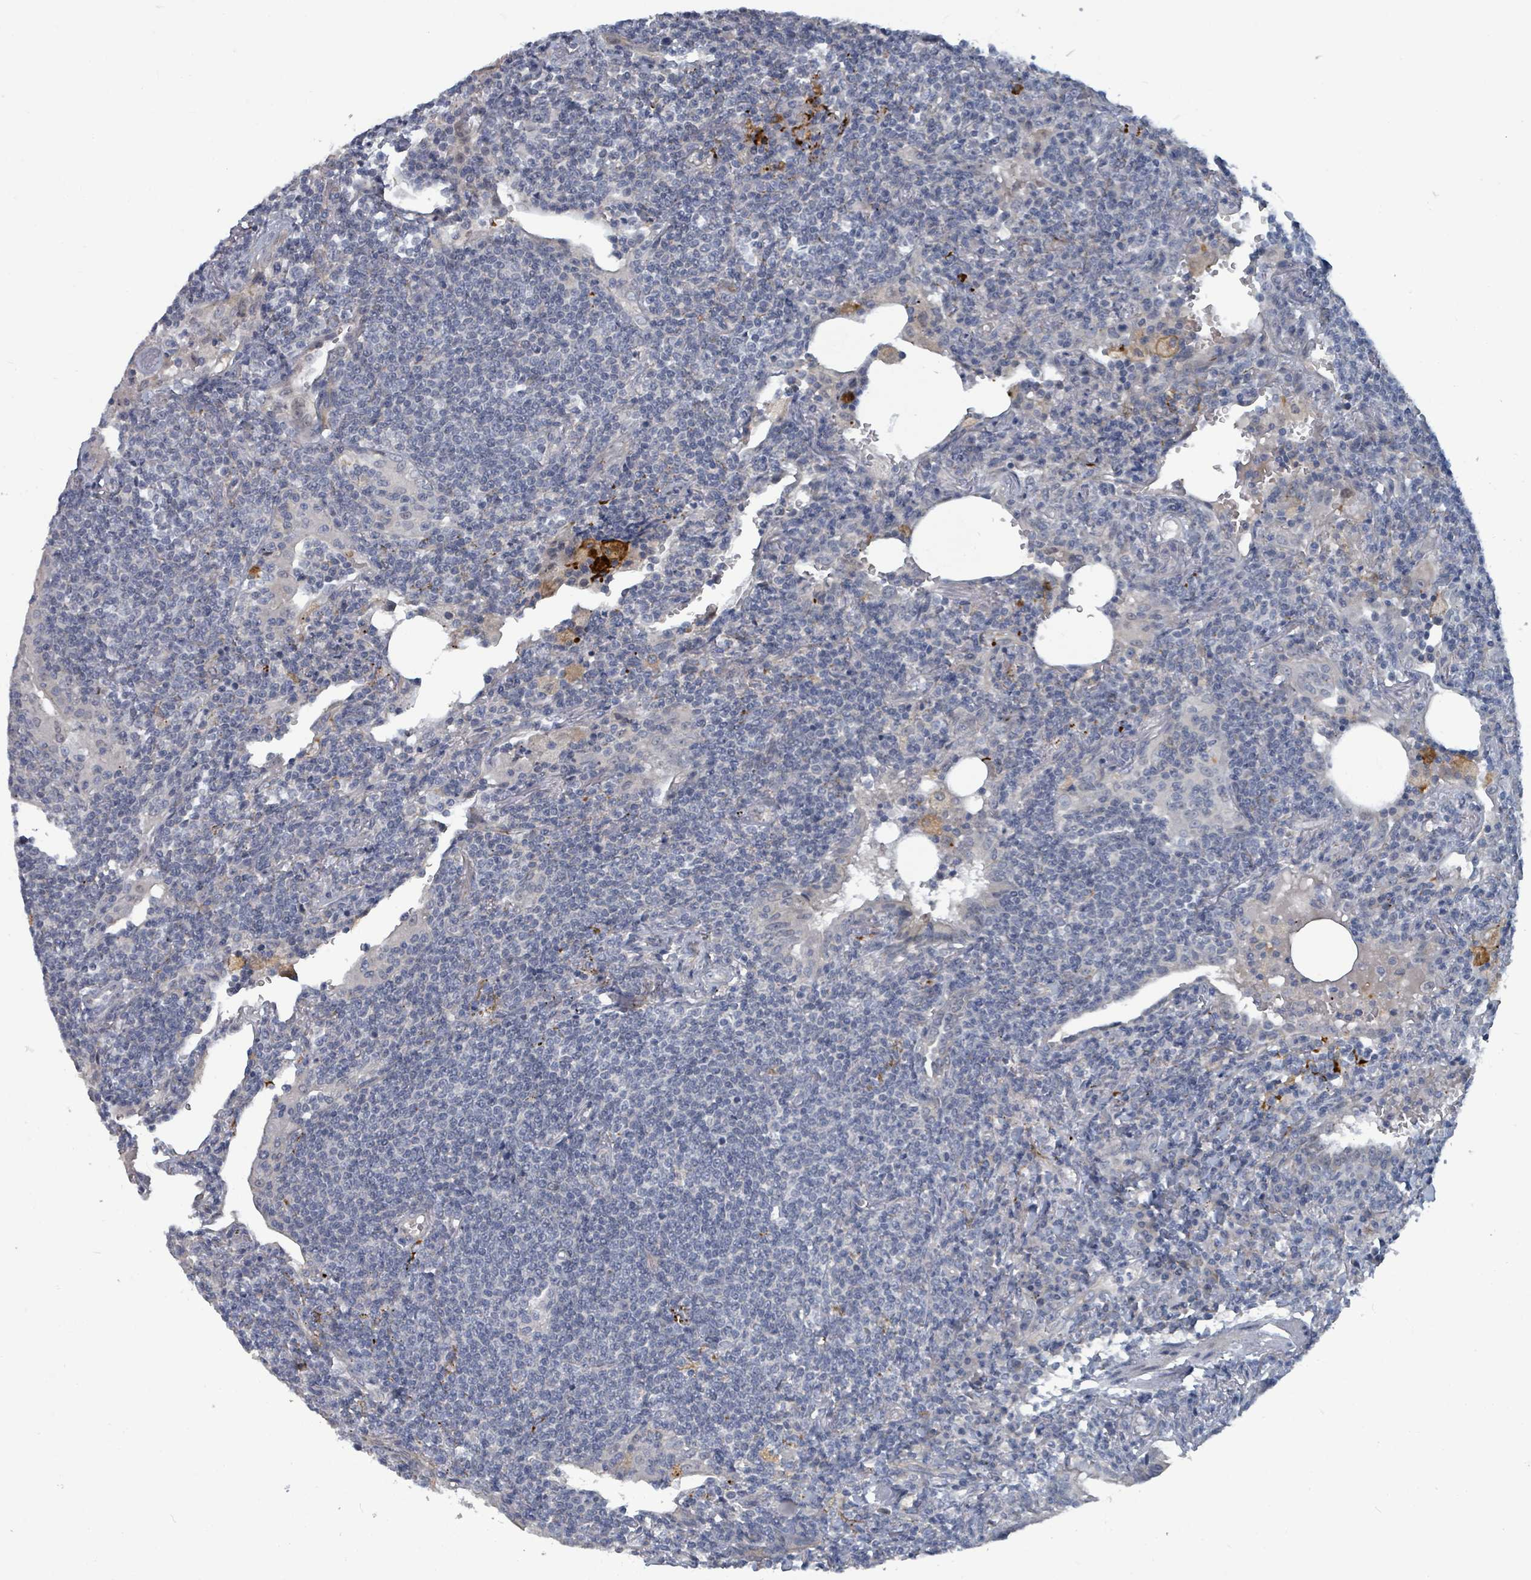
{"staining": {"intensity": "negative", "quantity": "none", "location": "none"}, "tissue": "lymphoma", "cell_type": "Tumor cells", "image_type": "cancer", "snomed": [{"axis": "morphology", "description": "Malignant lymphoma, non-Hodgkin's type, Low grade"}, {"axis": "topography", "description": "Lung"}], "caption": "This is a histopathology image of immunohistochemistry (IHC) staining of low-grade malignant lymphoma, non-Hodgkin's type, which shows no expression in tumor cells. Brightfield microscopy of IHC stained with DAB (3,3'-diaminobenzidine) (brown) and hematoxylin (blue), captured at high magnification.", "gene": "TRDMT1", "patient": {"sex": "female", "age": 71}}